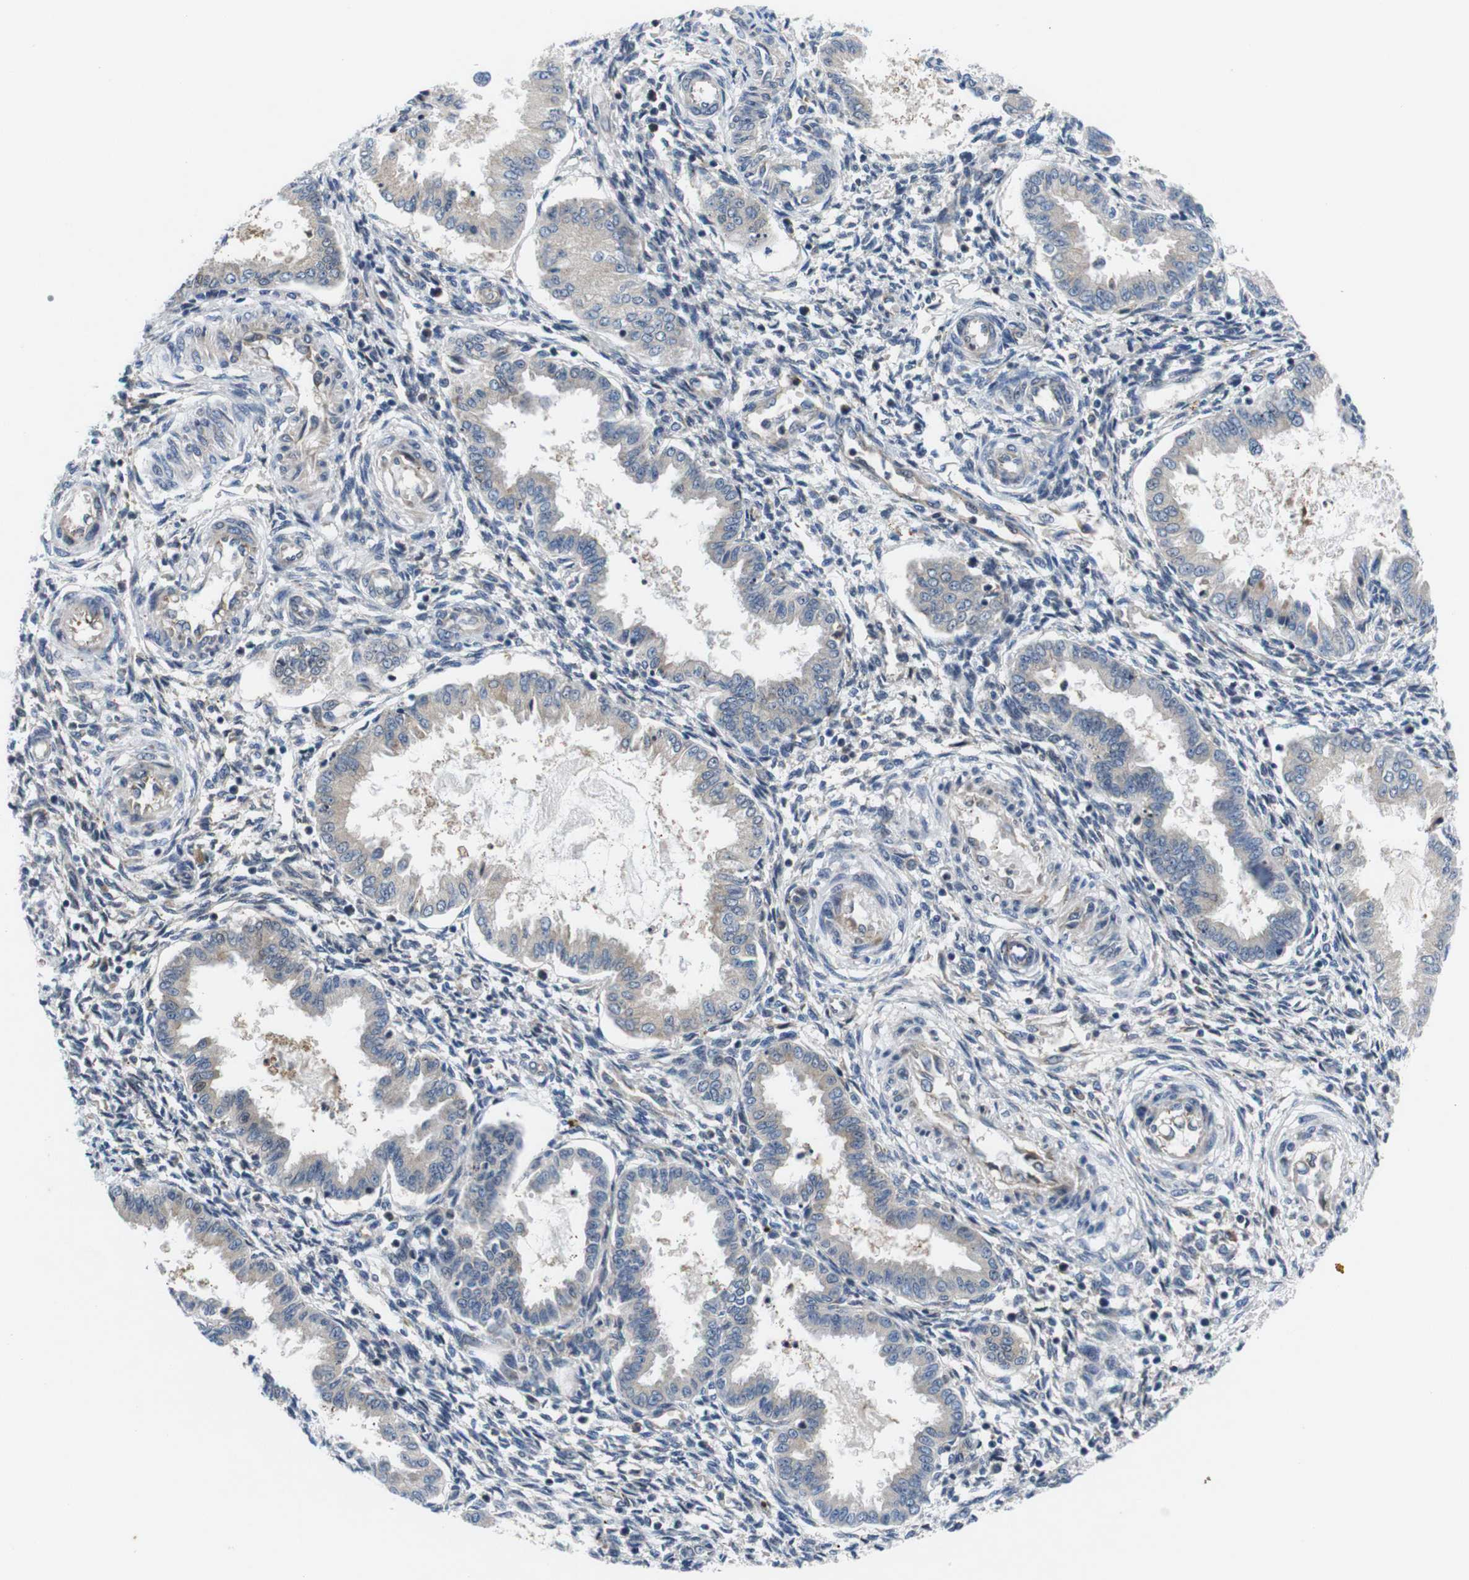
{"staining": {"intensity": "weak", "quantity": "<25%", "location": "cytoplasmic/membranous"}, "tissue": "endometrium", "cell_type": "Cells in endometrial stroma", "image_type": "normal", "snomed": [{"axis": "morphology", "description": "Normal tissue, NOS"}, {"axis": "topography", "description": "Endometrium"}], "caption": "This is an immunohistochemistry image of benign endometrium. There is no positivity in cells in endometrial stroma.", "gene": "JAK1", "patient": {"sex": "female", "age": 33}}